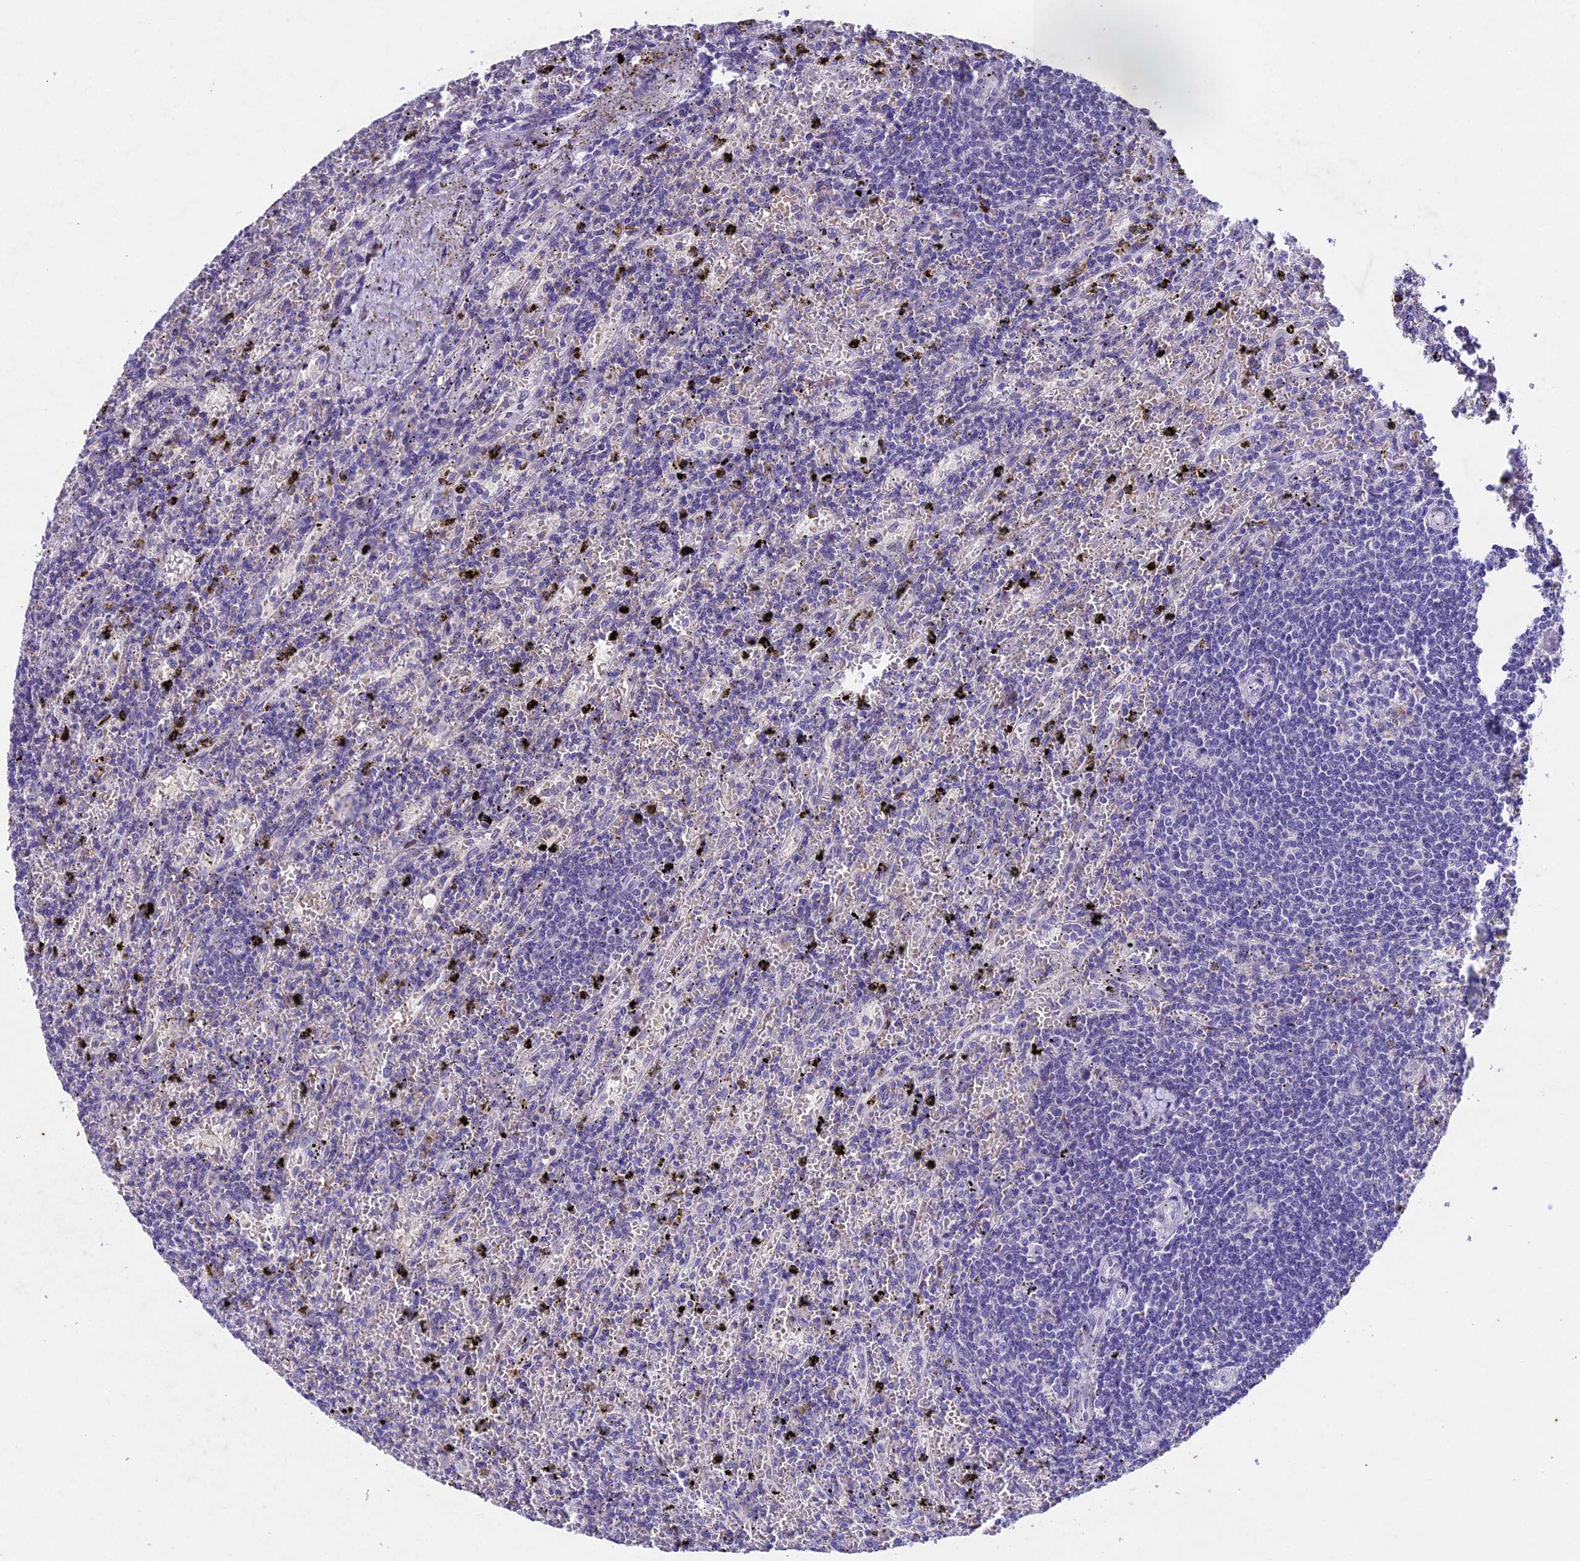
{"staining": {"intensity": "negative", "quantity": "none", "location": "none"}, "tissue": "lymphoma", "cell_type": "Tumor cells", "image_type": "cancer", "snomed": [{"axis": "morphology", "description": "Malignant lymphoma, non-Hodgkin's type, Low grade"}, {"axis": "topography", "description": "Spleen"}], "caption": "Immunohistochemistry of low-grade malignant lymphoma, non-Hodgkin's type demonstrates no positivity in tumor cells.", "gene": "IFT140", "patient": {"sex": "male", "age": 76}}